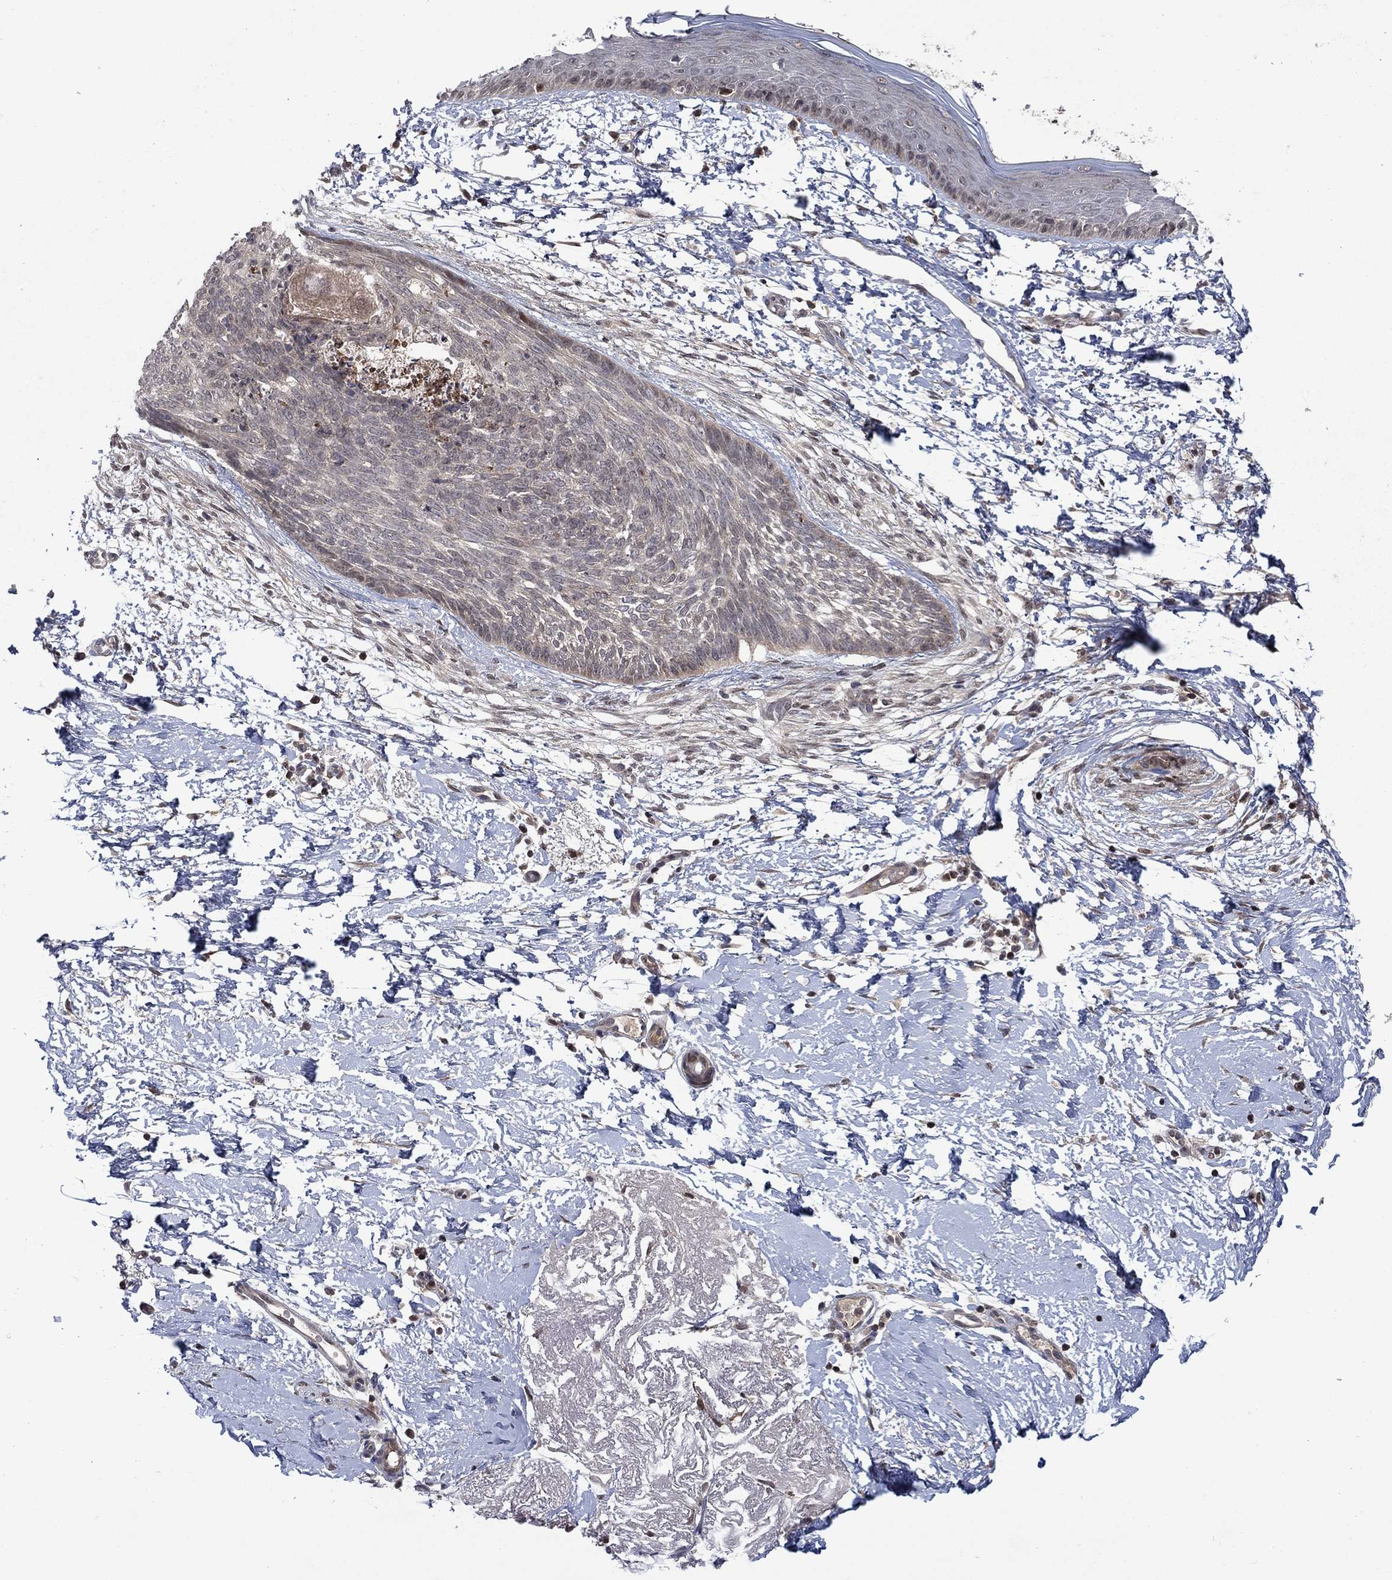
{"staining": {"intensity": "negative", "quantity": "none", "location": "none"}, "tissue": "skin cancer", "cell_type": "Tumor cells", "image_type": "cancer", "snomed": [{"axis": "morphology", "description": "Normal tissue, NOS"}, {"axis": "morphology", "description": "Basal cell carcinoma"}, {"axis": "topography", "description": "Skin"}], "caption": "DAB (3,3'-diaminobenzidine) immunohistochemical staining of human skin cancer exhibits no significant positivity in tumor cells.", "gene": "IAH1", "patient": {"sex": "male", "age": 84}}